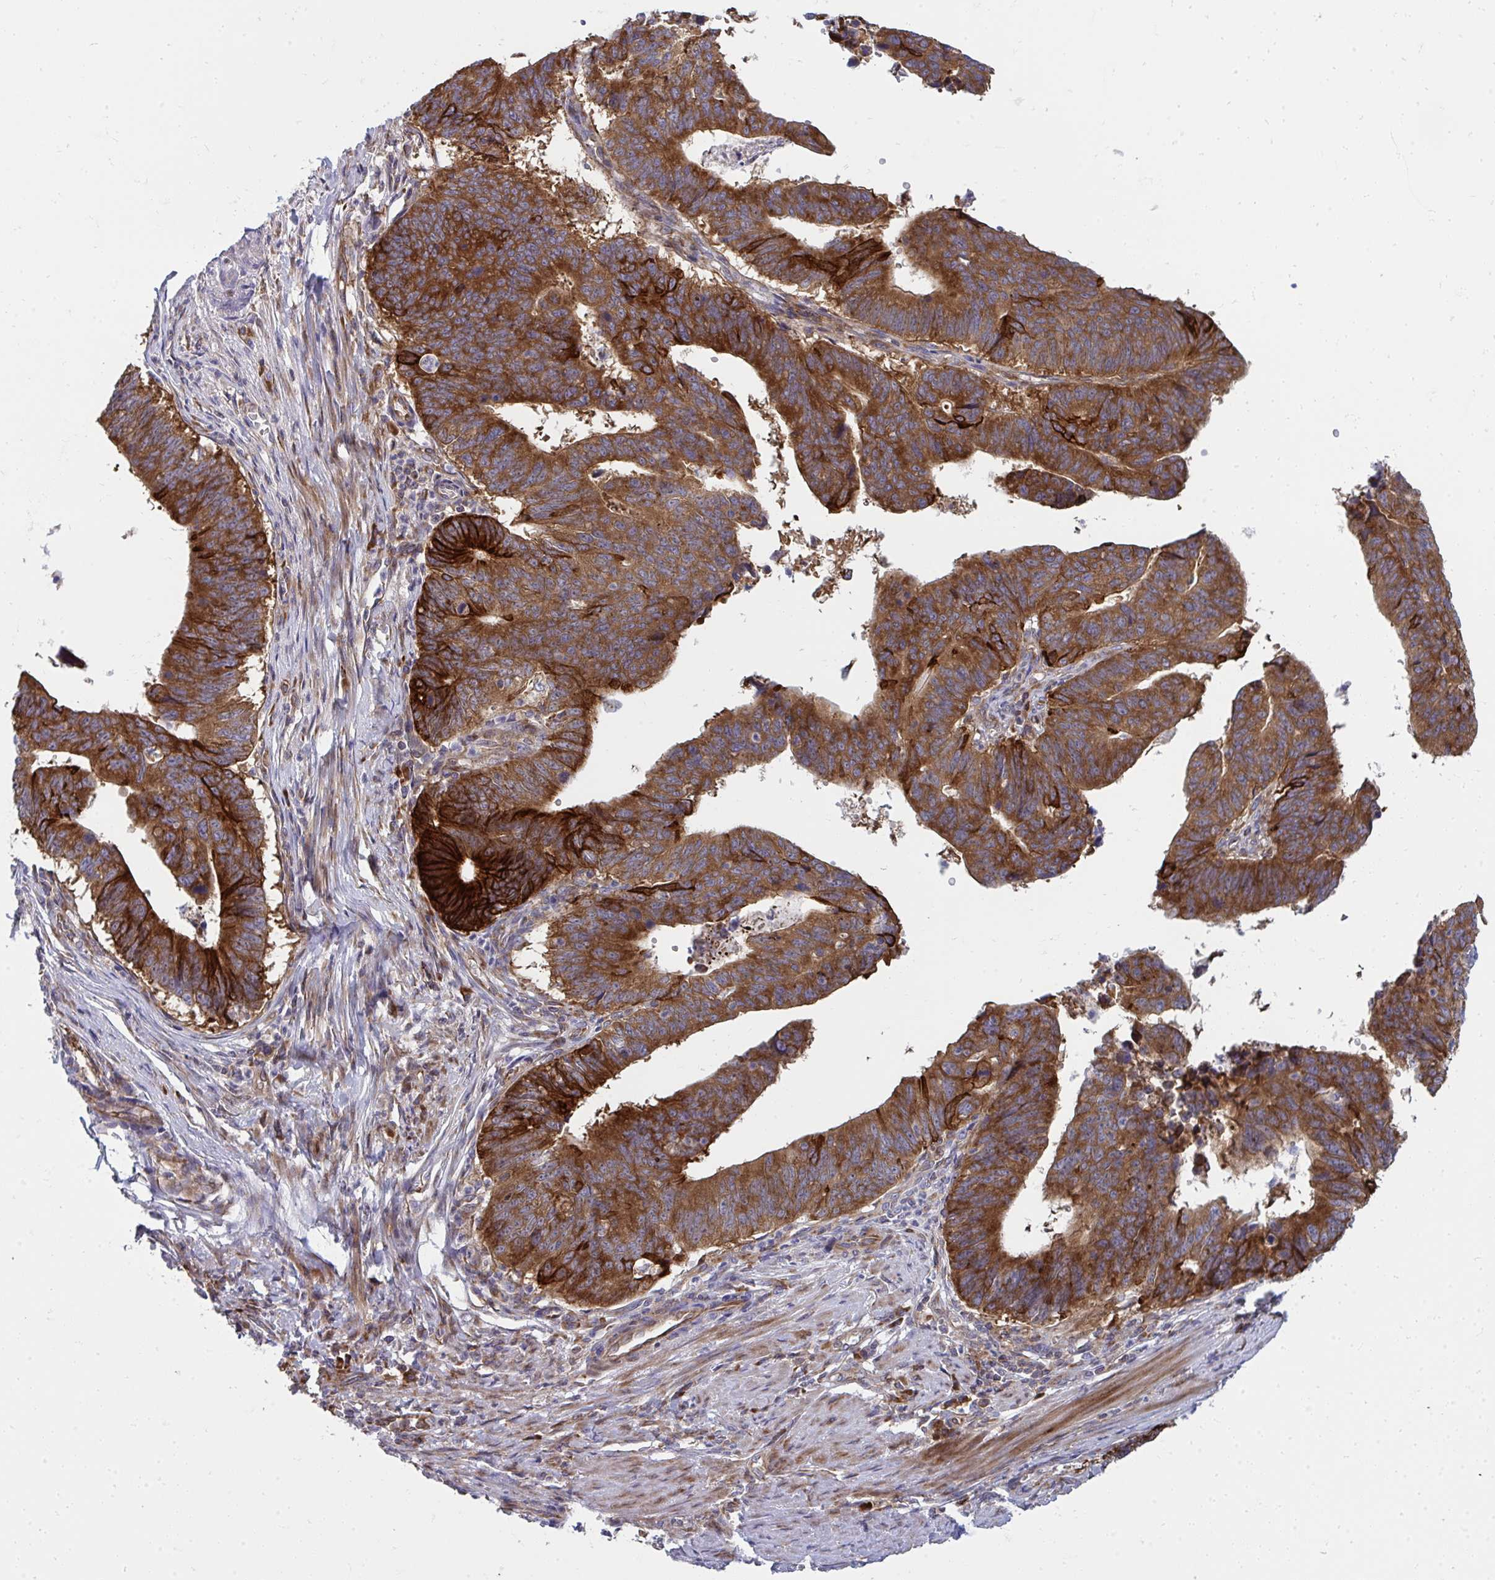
{"staining": {"intensity": "strong", "quantity": ">75%", "location": "cytoplasmic/membranous"}, "tissue": "stomach cancer", "cell_type": "Tumor cells", "image_type": "cancer", "snomed": [{"axis": "morphology", "description": "Adenocarcinoma, NOS"}, {"axis": "topography", "description": "Stomach"}], "caption": "Immunohistochemical staining of human adenocarcinoma (stomach) demonstrates high levels of strong cytoplasmic/membranous protein positivity in about >75% of tumor cells.", "gene": "GFPT2", "patient": {"sex": "male", "age": 59}}